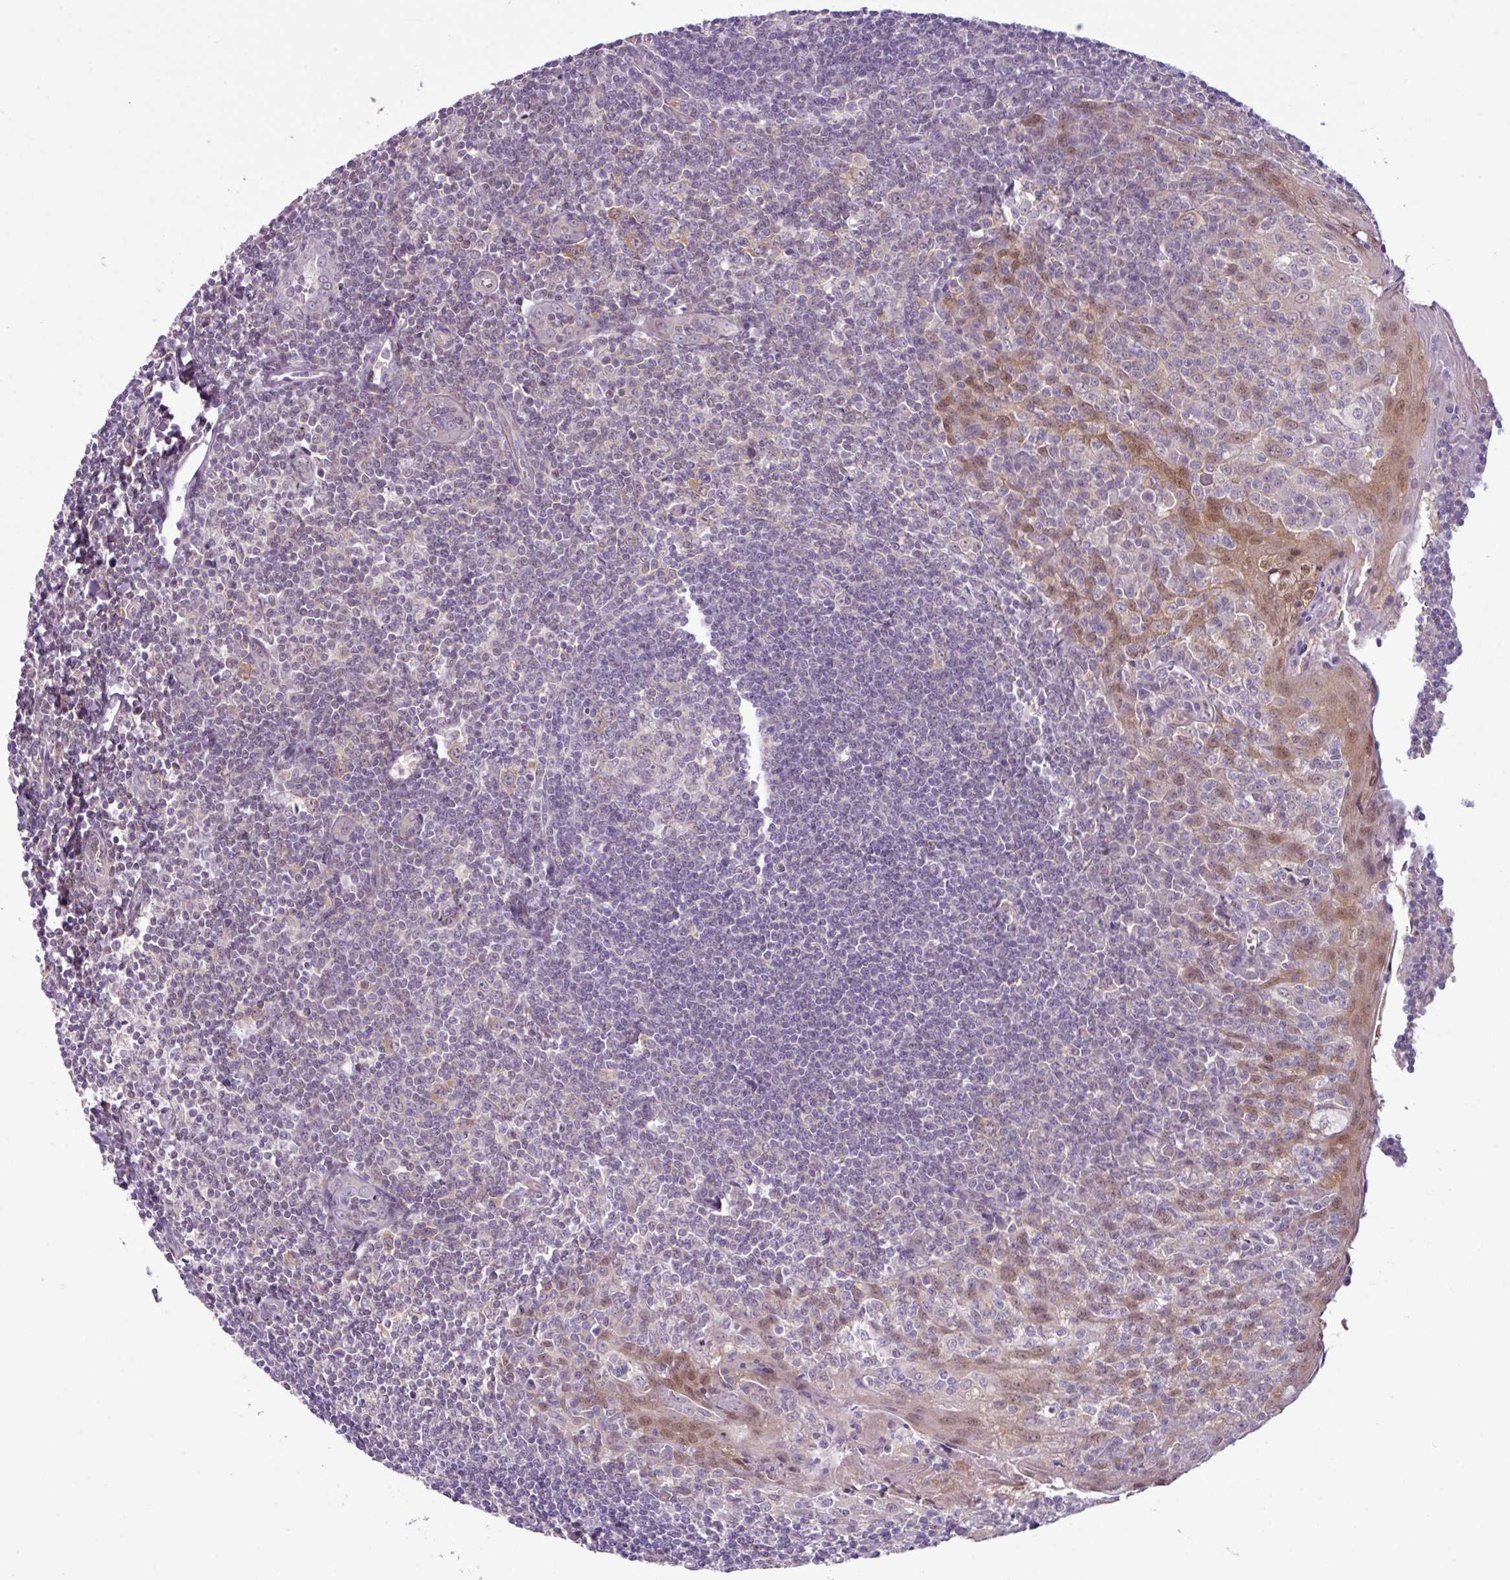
{"staining": {"intensity": "moderate", "quantity": "<25%", "location": "cytoplasmic/membranous"}, "tissue": "tonsil", "cell_type": "Germinal center cells", "image_type": "normal", "snomed": [{"axis": "morphology", "description": "Normal tissue, NOS"}, {"axis": "topography", "description": "Tonsil"}], "caption": "Immunohistochemical staining of normal human tonsil reveals <25% levels of moderate cytoplasmic/membranous protein expression in approximately <25% of germinal center cells.", "gene": "TTLL12", "patient": {"sex": "male", "age": 27}}